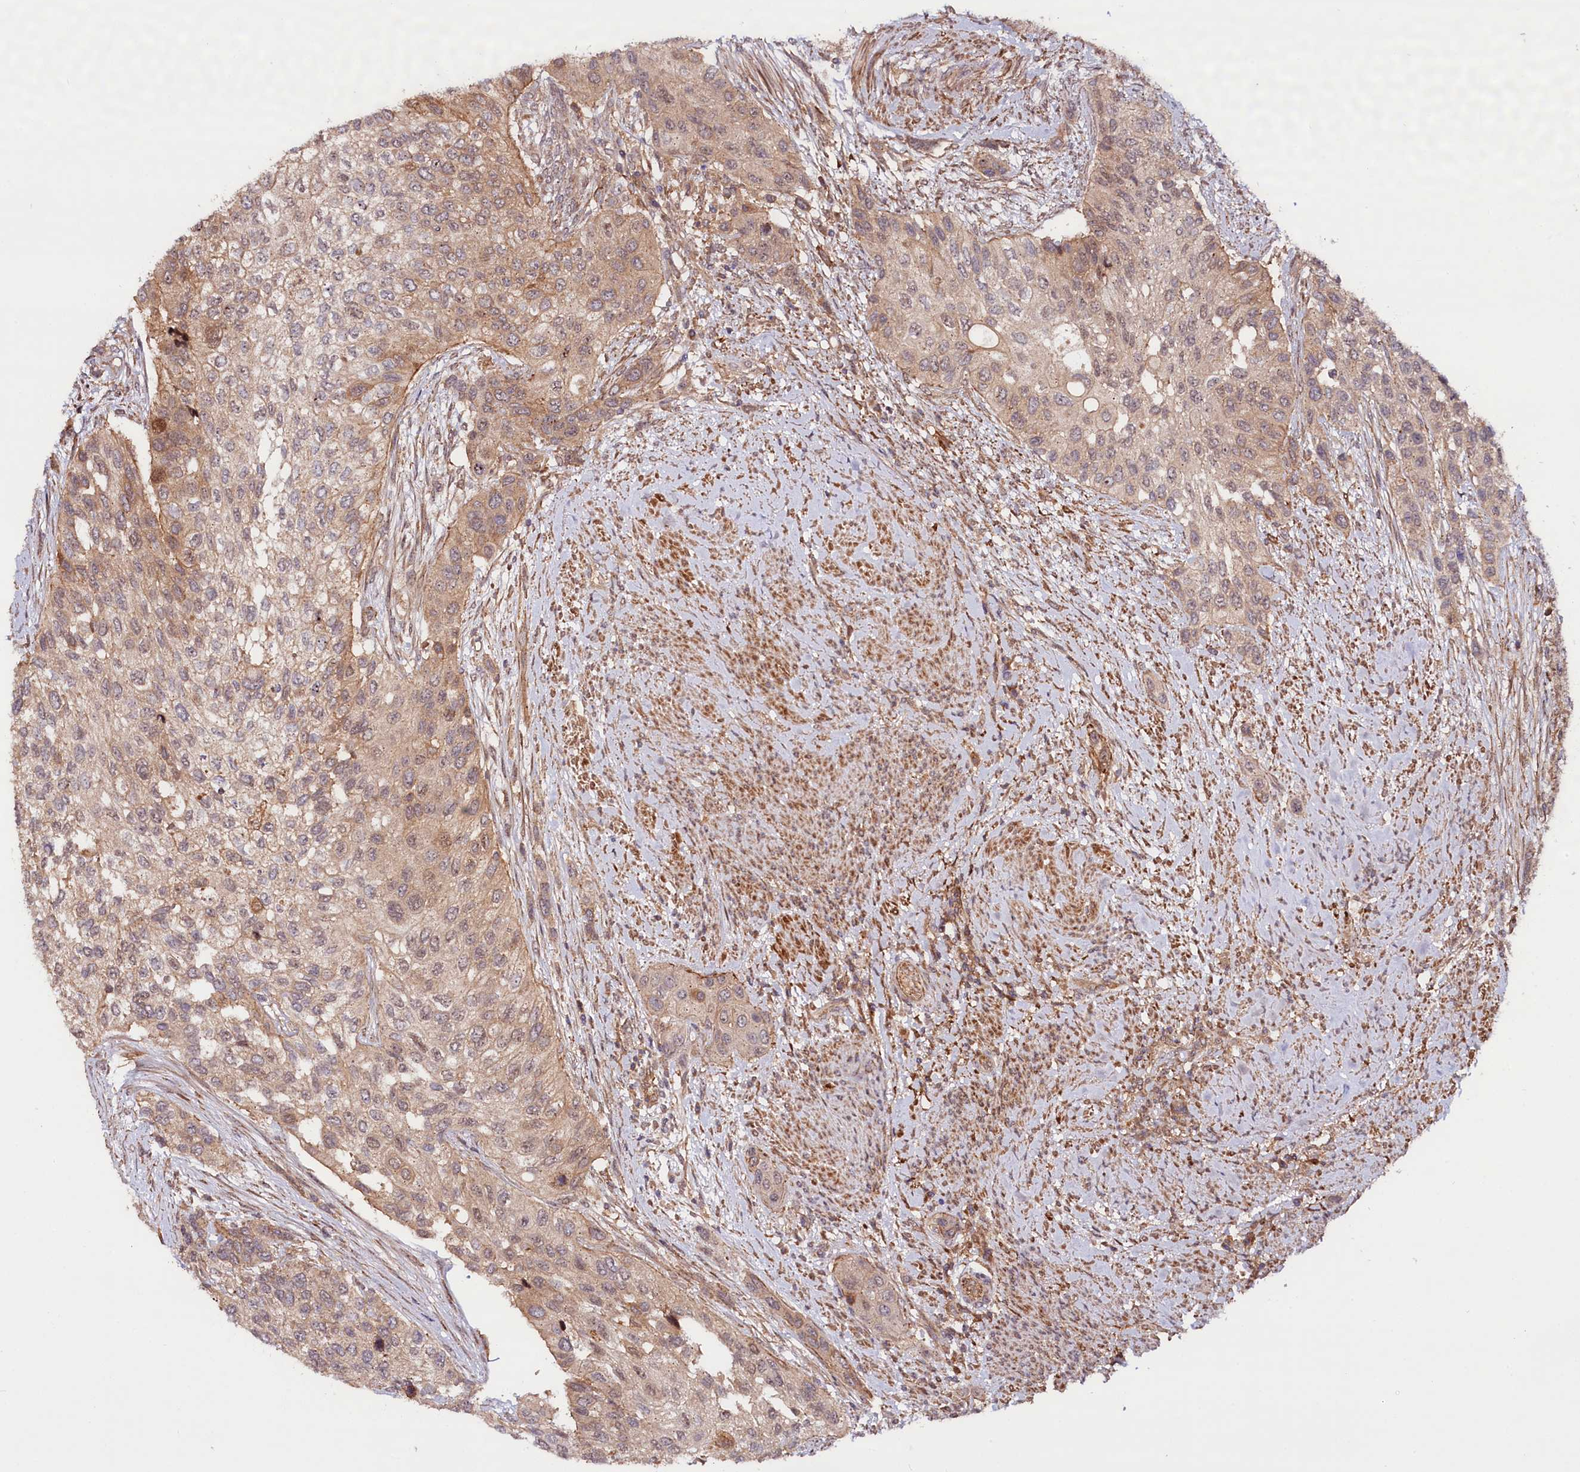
{"staining": {"intensity": "moderate", "quantity": ">75%", "location": "cytoplasmic/membranous"}, "tissue": "urothelial cancer", "cell_type": "Tumor cells", "image_type": "cancer", "snomed": [{"axis": "morphology", "description": "Normal tissue, NOS"}, {"axis": "morphology", "description": "Urothelial carcinoma, High grade"}, {"axis": "topography", "description": "Vascular tissue"}, {"axis": "topography", "description": "Urinary bladder"}], "caption": "Protein staining displays moderate cytoplasmic/membranous positivity in about >75% of tumor cells in high-grade urothelial carcinoma.", "gene": "NEDD1", "patient": {"sex": "female", "age": 56}}